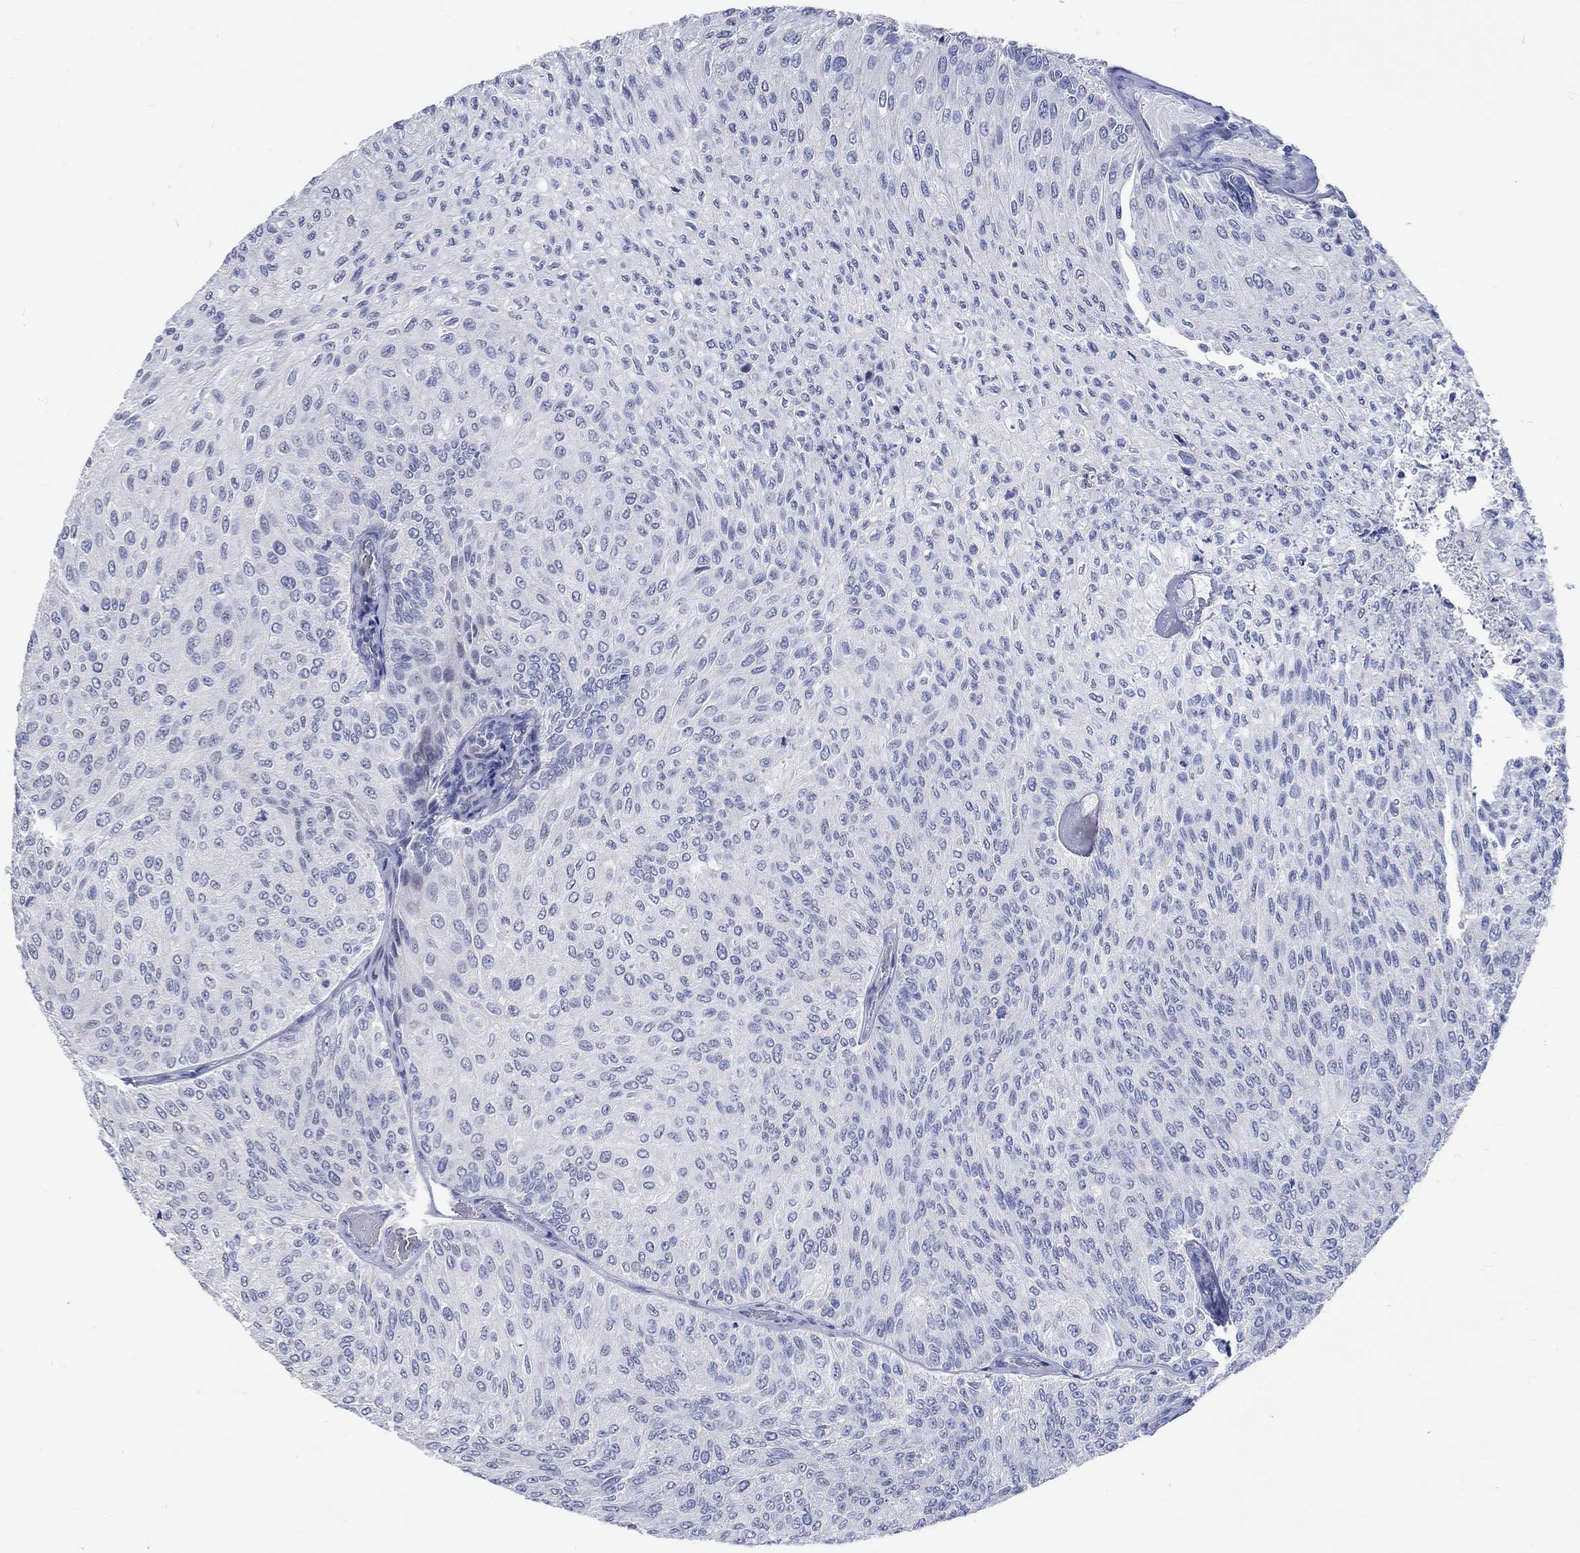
{"staining": {"intensity": "negative", "quantity": "none", "location": "none"}, "tissue": "urothelial cancer", "cell_type": "Tumor cells", "image_type": "cancer", "snomed": [{"axis": "morphology", "description": "Urothelial carcinoma, Low grade"}, {"axis": "topography", "description": "Urinary bladder"}], "caption": "There is no significant positivity in tumor cells of low-grade urothelial carcinoma.", "gene": "C4orf47", "patient": {"sex": "male", "age": 78}}